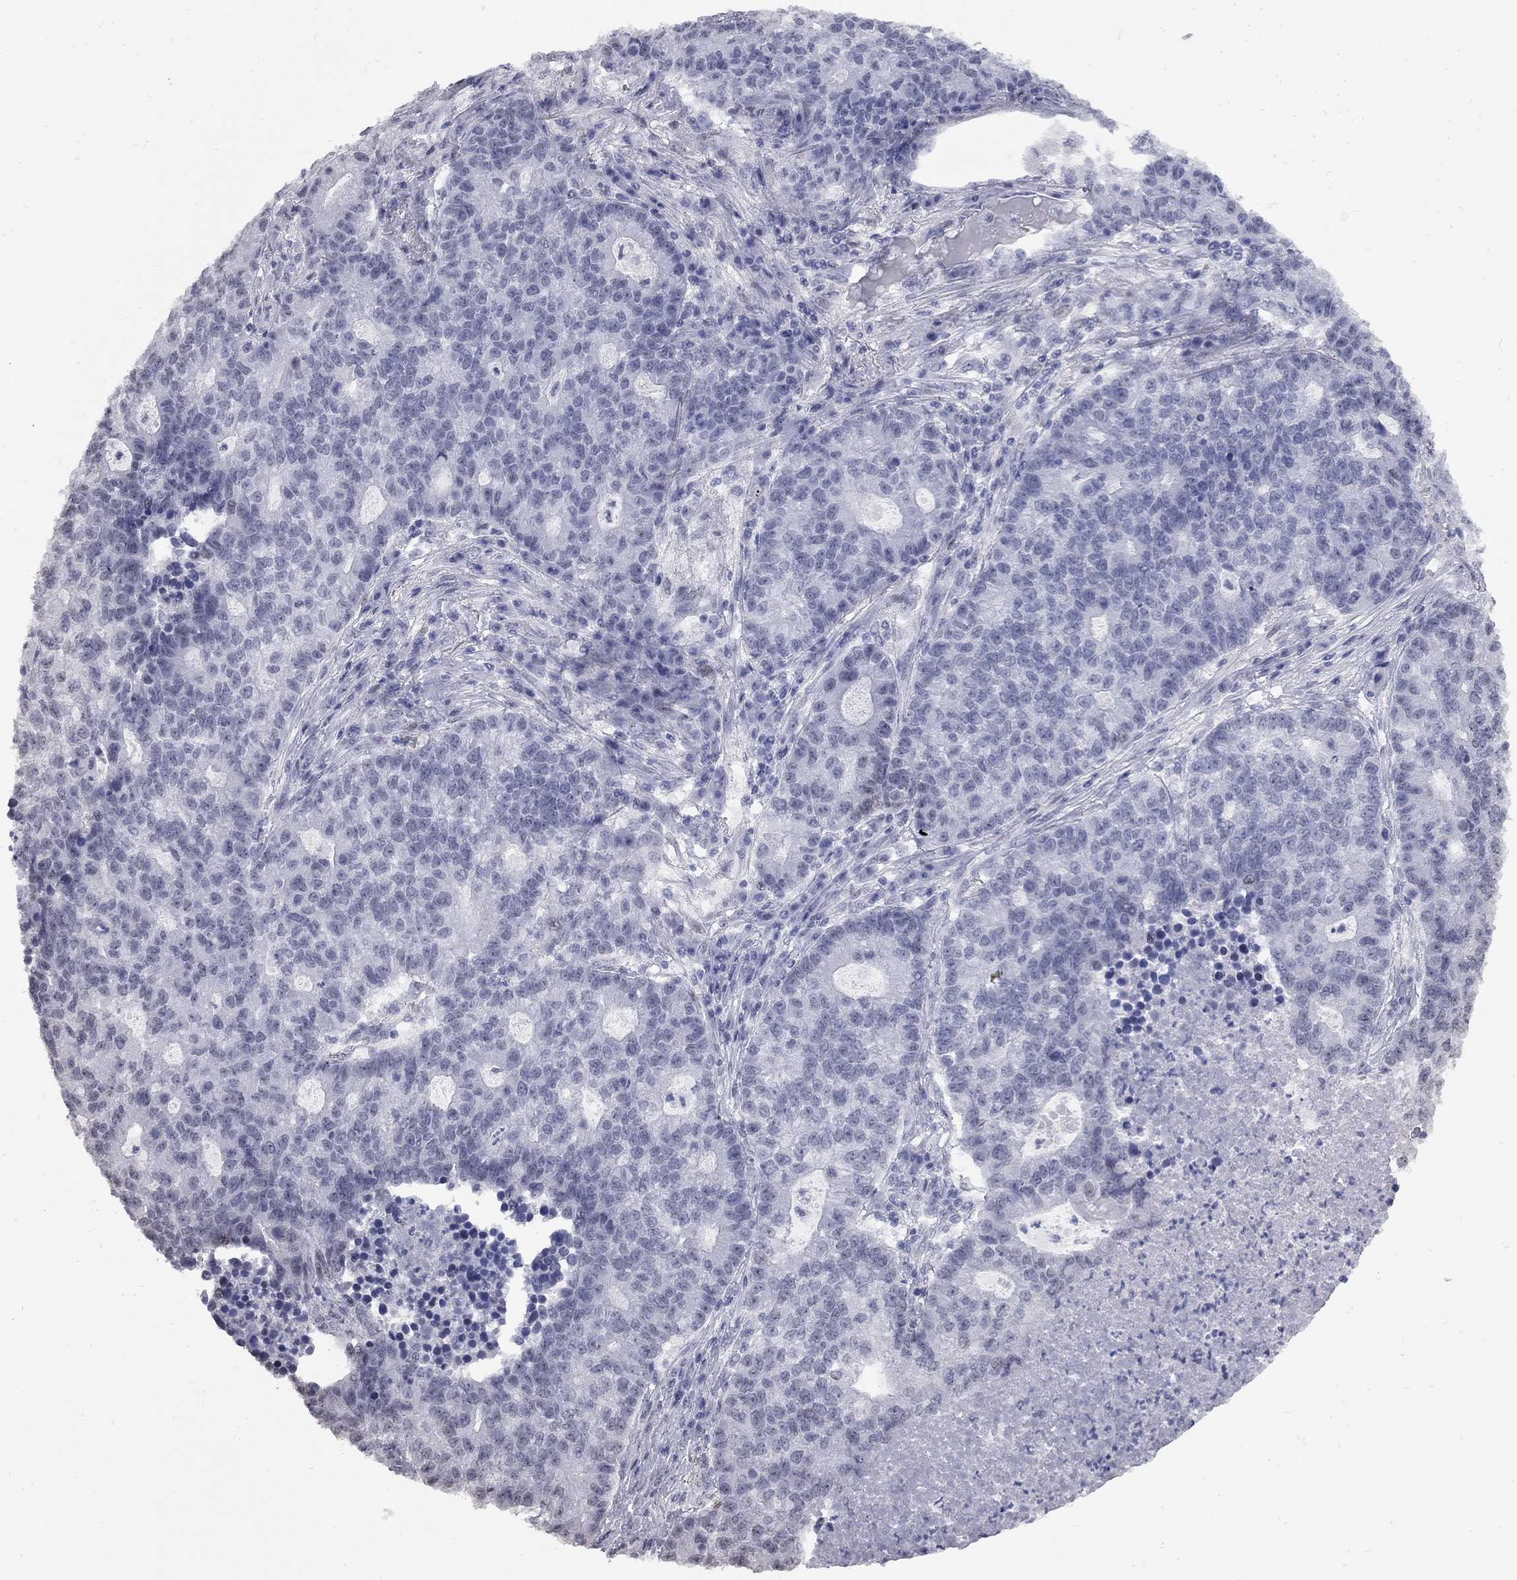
{"staining": {"intensity": "negative", "quantity": "none", "location": "none"}, "tissue": "lung cancer", "cell_type": "Tumor cells", "image_type": "cancer", "snomed": [{"axis": "morphology", "description": "Adenocarcinoma, NOS"}, {"axis": "topography", "description": "Lung"}], "caption": "A high-resolution image shows IHC staining of adenocarcinoma (lung), which shows no significant staining in tumor cells.", "gene": "ZNF154", "patient": {"sex": "male", "age": 57}}